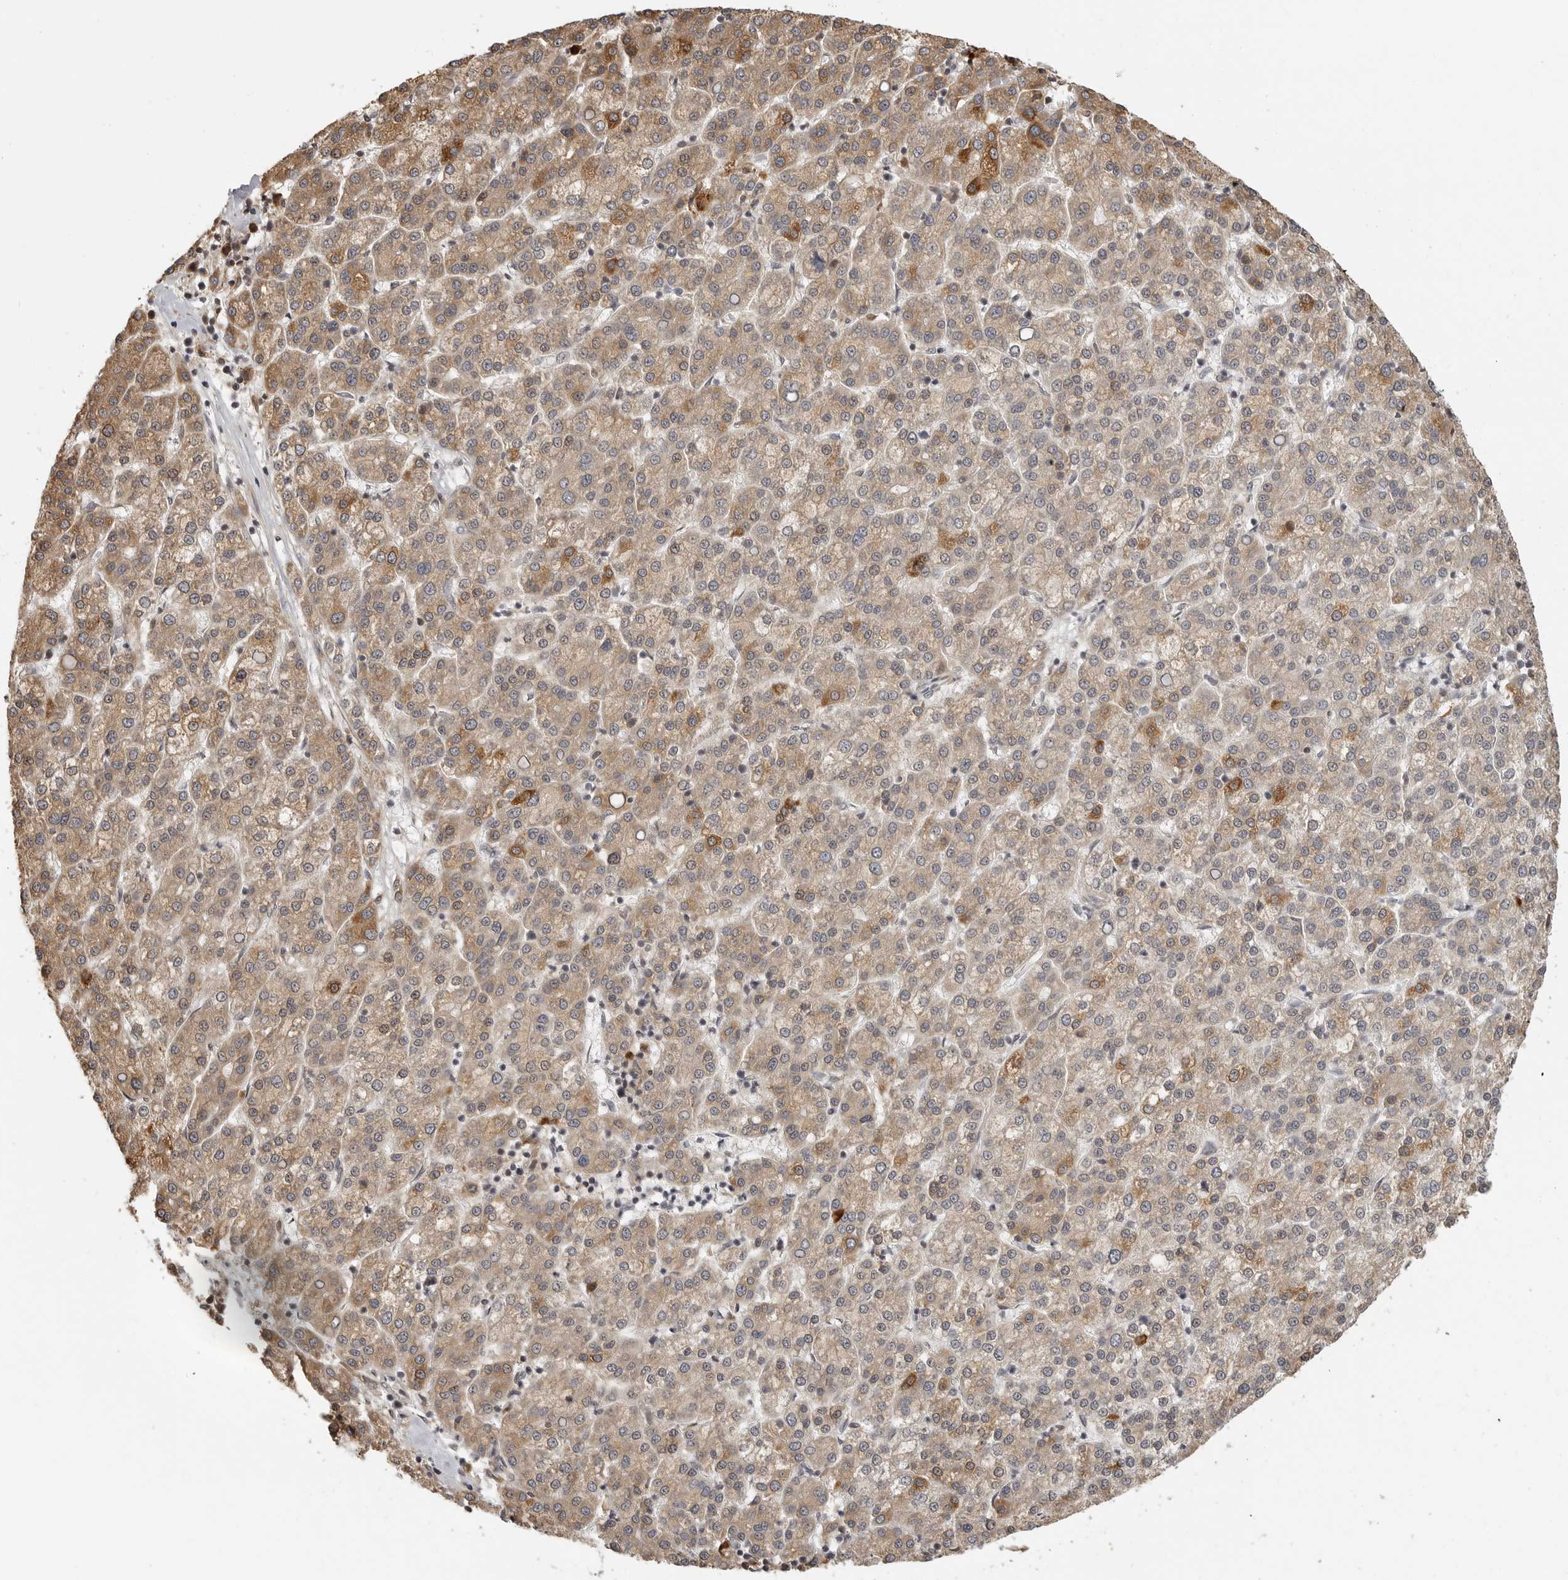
{"staining": {"intensity": "weak", "quantity": ">75%", "location": "cytoplasmic/membranous"}, "tissue": "liver cancer", "cell_type": "Tumor cells", "image_type": "cancer", "snomed": [{"axis": "morphology", "description": "Carcinoma, Hepatocellular, NOS"}, {"axis": "topography", "description": "Liver"}], "caption": "An IHC image of tumor tissue is shown. Protein staining in brown highlights weak cytoplasmic/membranous positivity in liver hepatocellular carcinoma within tumor cells.", "gene": "IDO1", "patient": {"sex": "female", "age": 58}}